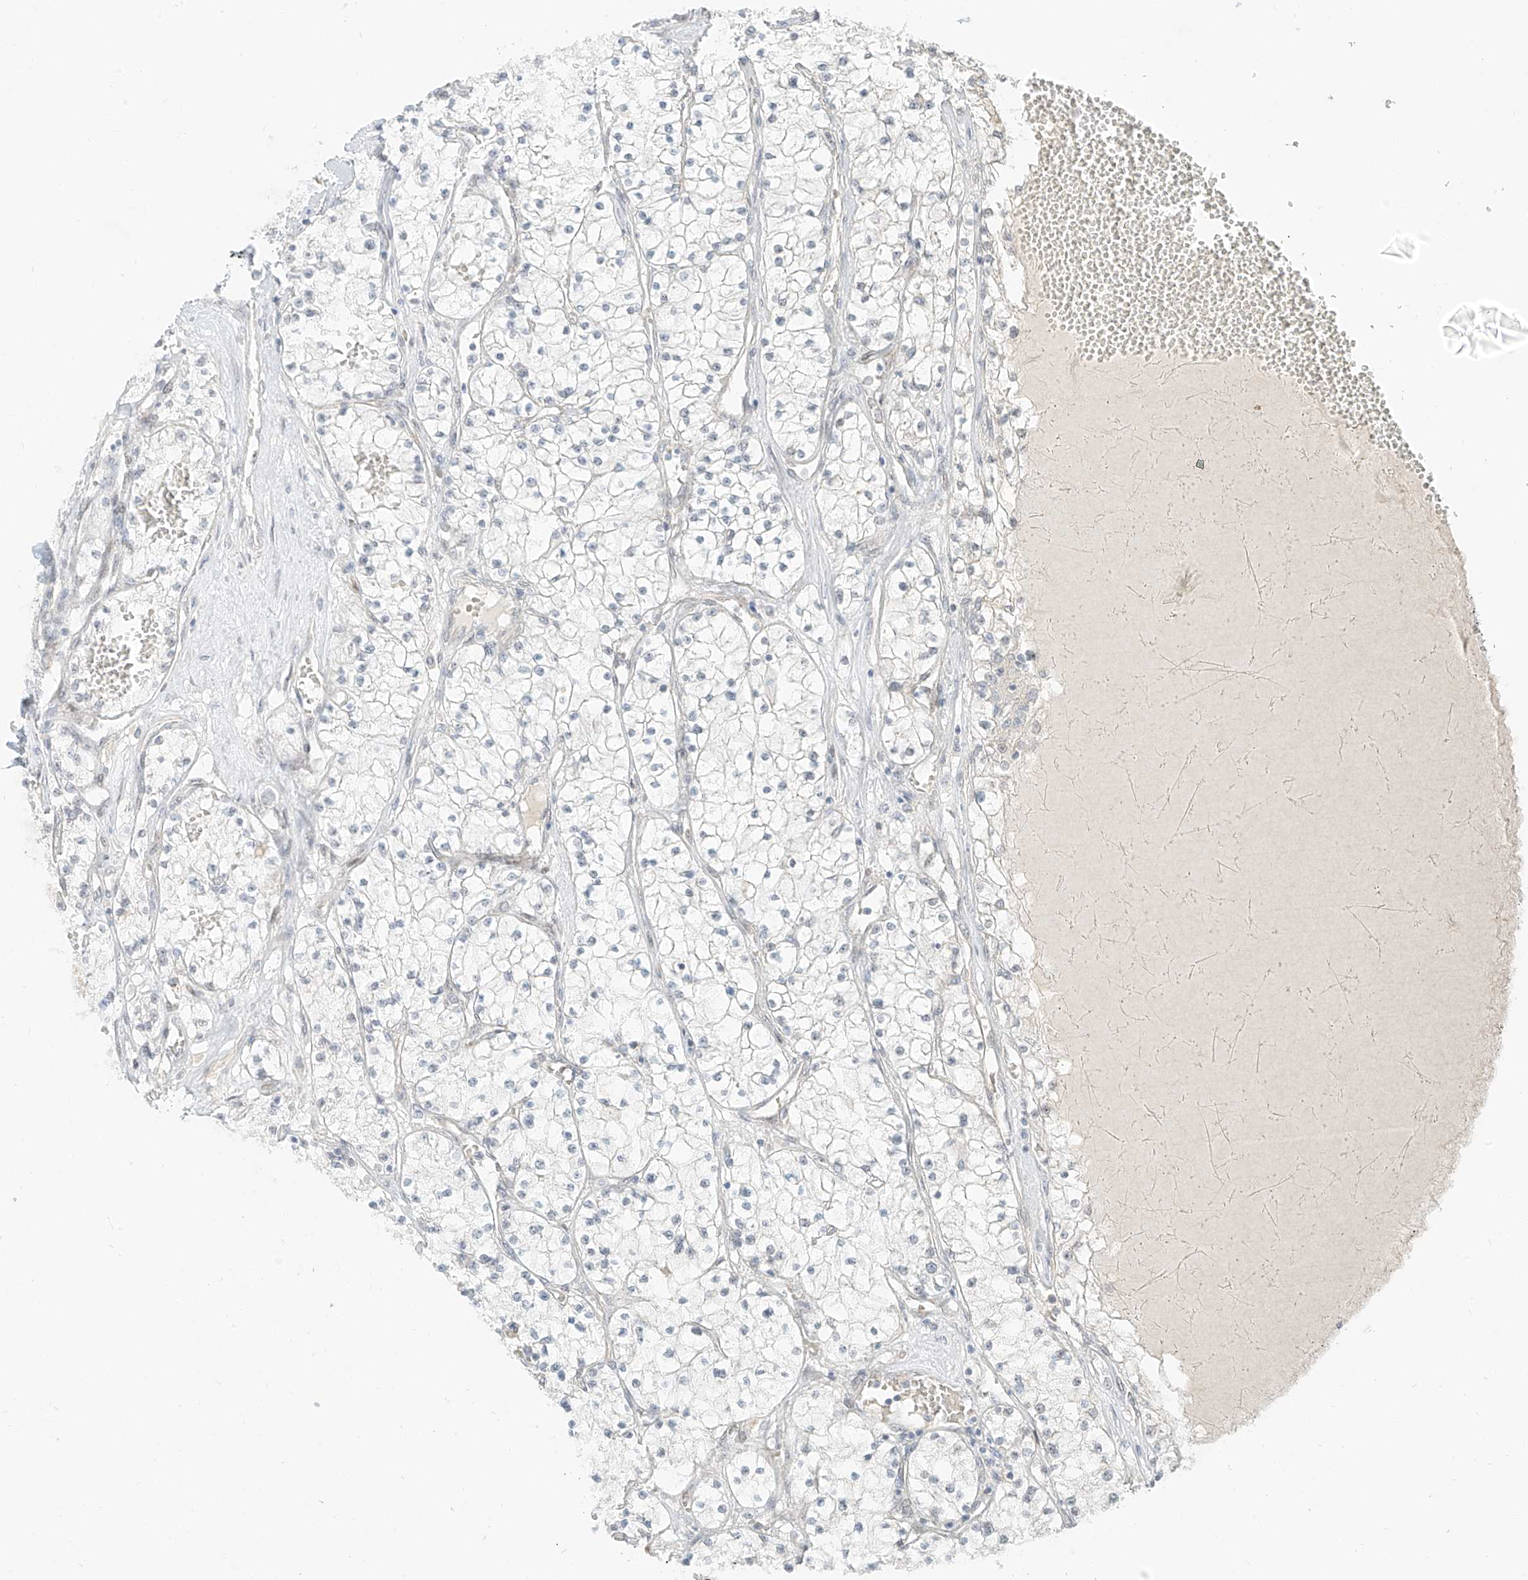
{"staining": {"intensity": "negative", "quantity": "none", "location": "none"}, "tissue": "renal cancer", "cell_type": "Tumor cells", "image_type": "cancer", "snomed": [{"axis": "morphology", "description": "Normal tissue, NOS"}, {"axis": "morphology", "description": "Adenocarcinoma, NOS"}, {"axis": "topography", "description": "Kidney"}], "caption": "DAB immunohistochemical staining of human renal cancer displays no significant expression in tumor cells.", "gene": "ZNF774", "patient": {"sex": "male", "age": 68}}